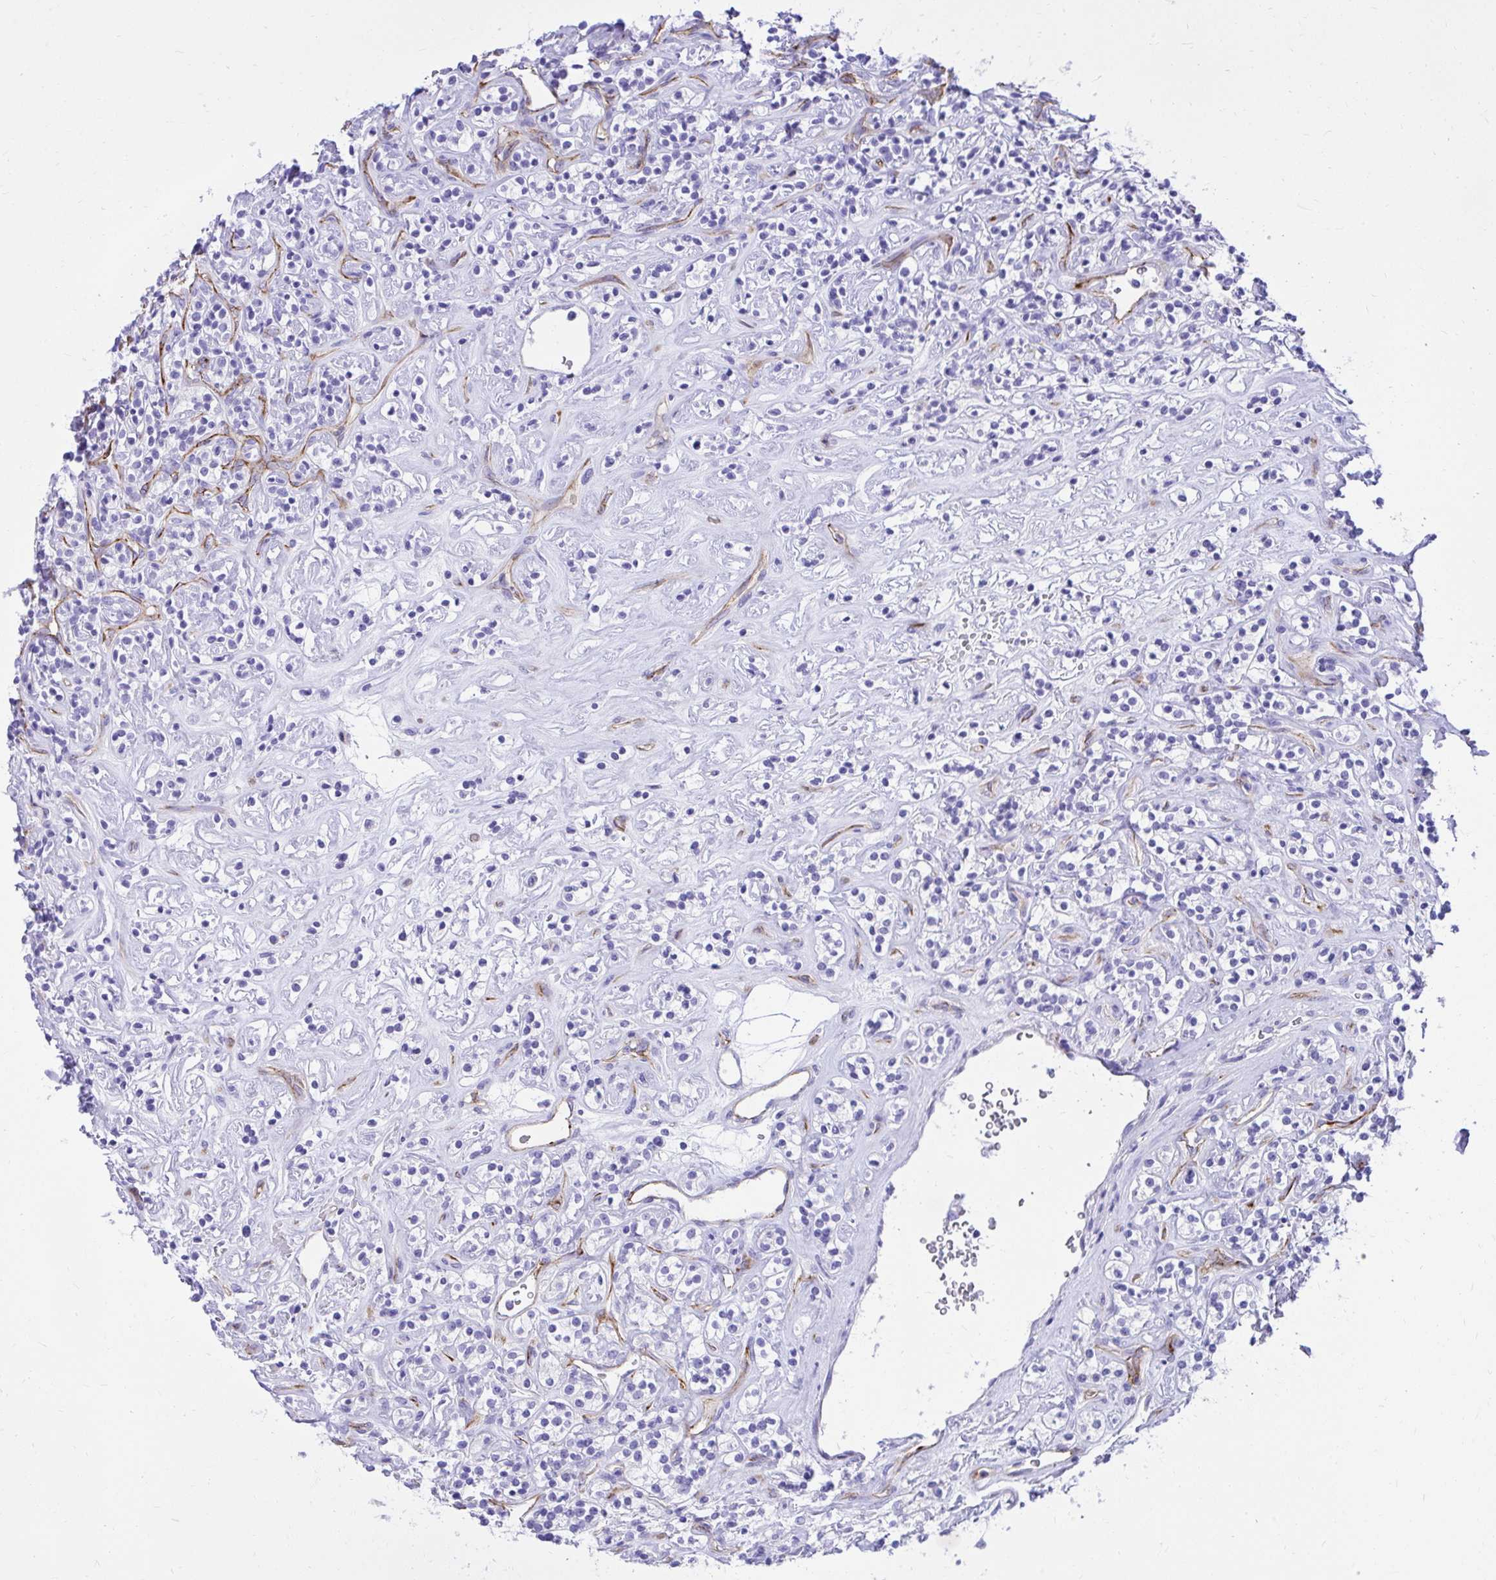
{"staining": {"intensity": "negative", "quantity": "none", "location": "none"}, "tissue": "renal cancer", "cell_type": "Tumor cells", "image_type": "cancer", "snomed": [{"axis": "morphology", "description": "Adenocarcinoma, NOS"}, {"axis": "topography", "description": "Kidney"}], "caption": "An IHC photomicrograph of renal cancer (adenocarcinoma) is shown. There is no staining in tumor cells of renal cancer (adenocarcinoma). (Brightfield microscopy of DAB immunohistochemistry at high magnification).", "gene": "PELI3", "patient": {"sex": "male", "age": 77}}